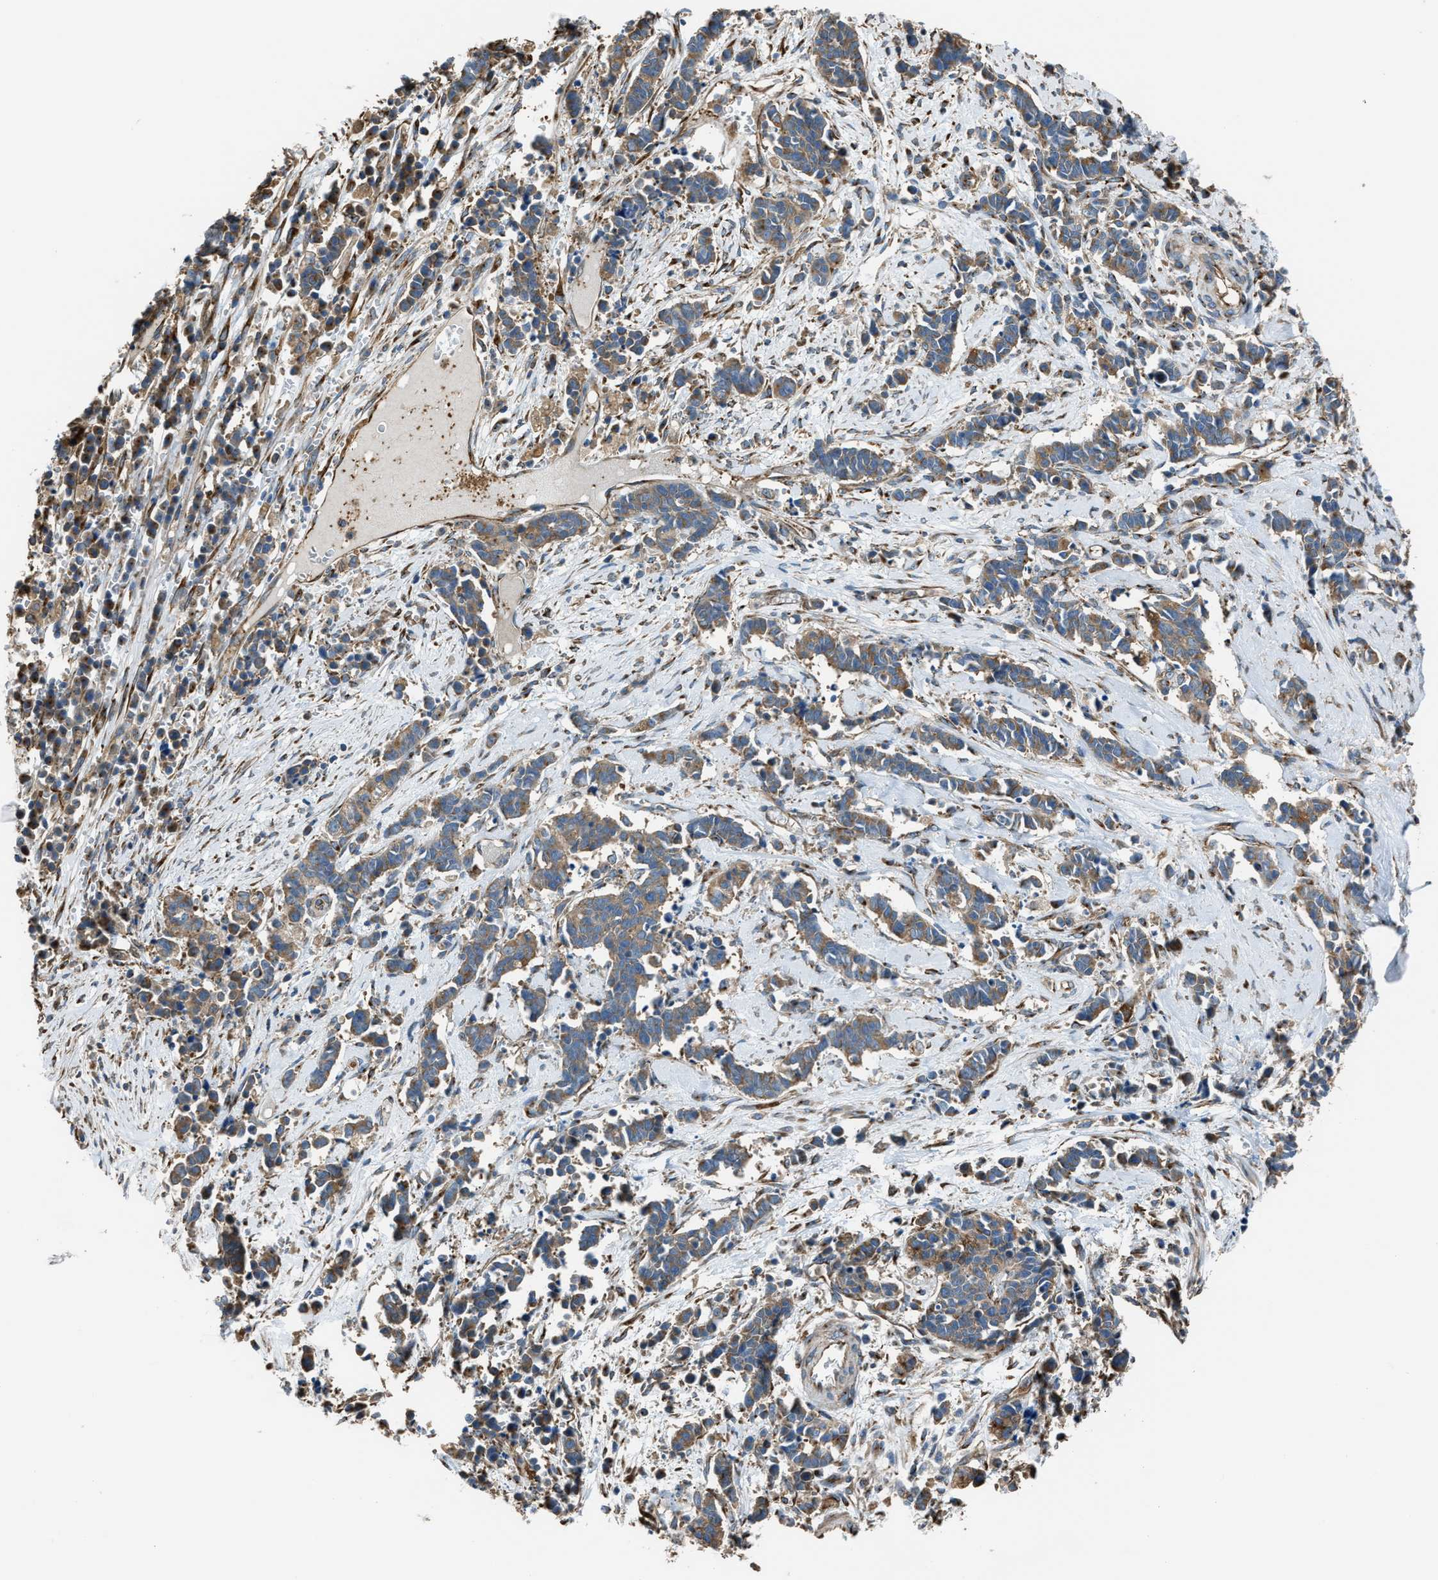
{"staining": {"intensity": "moderate", "quantity": ">75%", "location": "cytoplasmic/membranous"}, "tissue": "cervical cancer", "cell_type": "Tumor cells", "image_type": "cancer", "snomed": [{"axis": "morphology", "description": "Squamous cell carcinoma, NOS"}, {"axis": "topography", "description": "Cervix"}], "caption": "This is an image of immunohistochemistry (IHC) staining of cervical squamous cell carcinoma, which shows moderate expression in the cytoplasmic/membranous of tumor cells.", "gene": "TRPC1", "patient": {"sex": "female", "age": 35}}